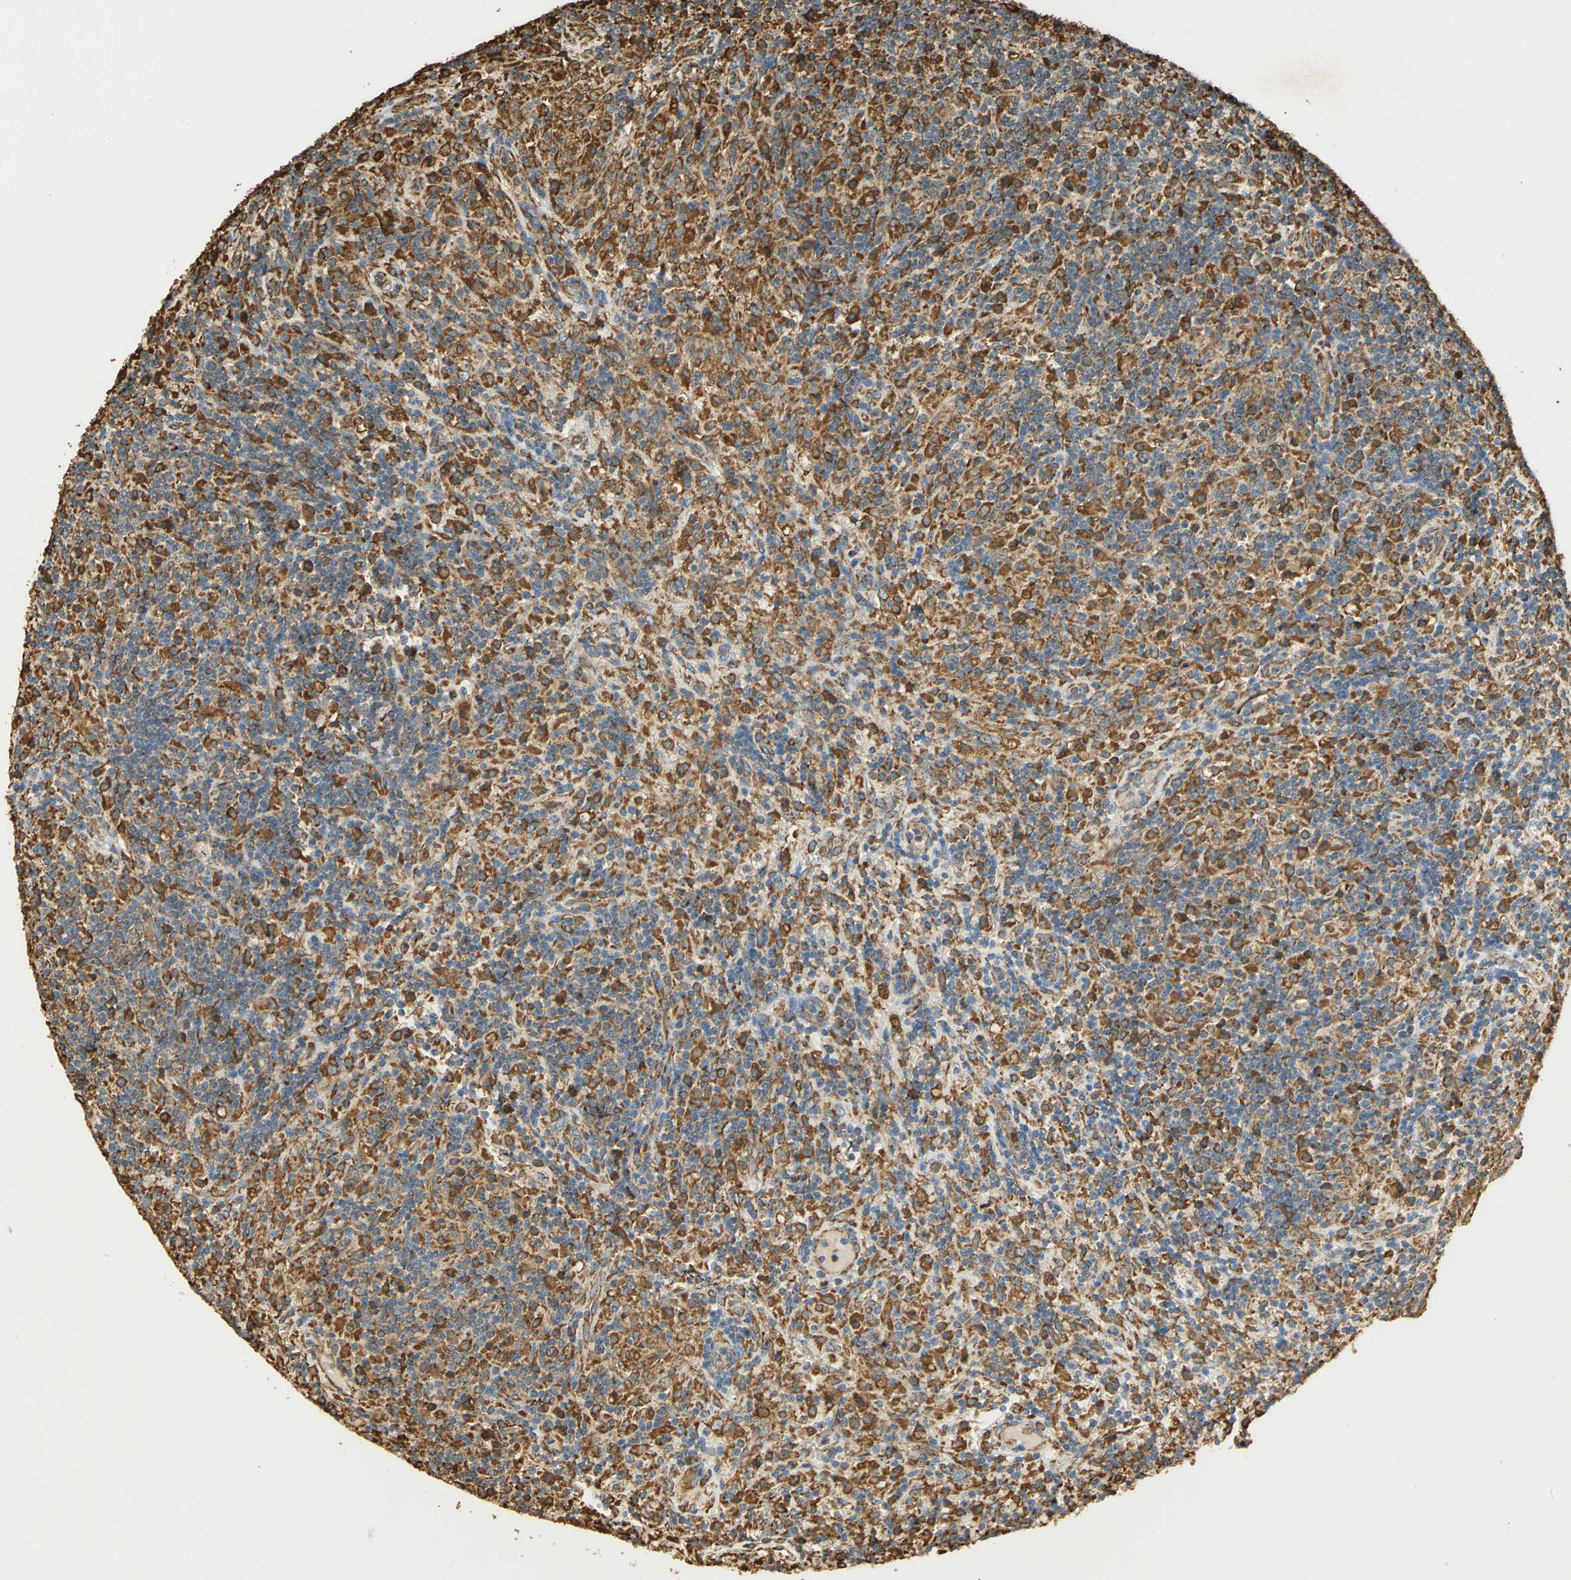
{"staining": {"intensity": "strong", "quantity": "25%-75%", "location": "cytoplasmic/membranous"}, "tissue": "lymphoma", "cell_type": "Tumor cells", "image_type": "cancer", "snomed": [{"axis": "morphology", "description": "Hodgkin's disease, NOS"}, {"axis": "topography", "description": "Lymph node"}], "caption": "This is a histology image of immunohistochemistry (IHC) staining of Hodgkin's disease, which shows strong expression in the cytoplasmic/membranous of tumor cells.", "gene": "HSP90B1", "patient": {"sex": "male", "age": 70}}